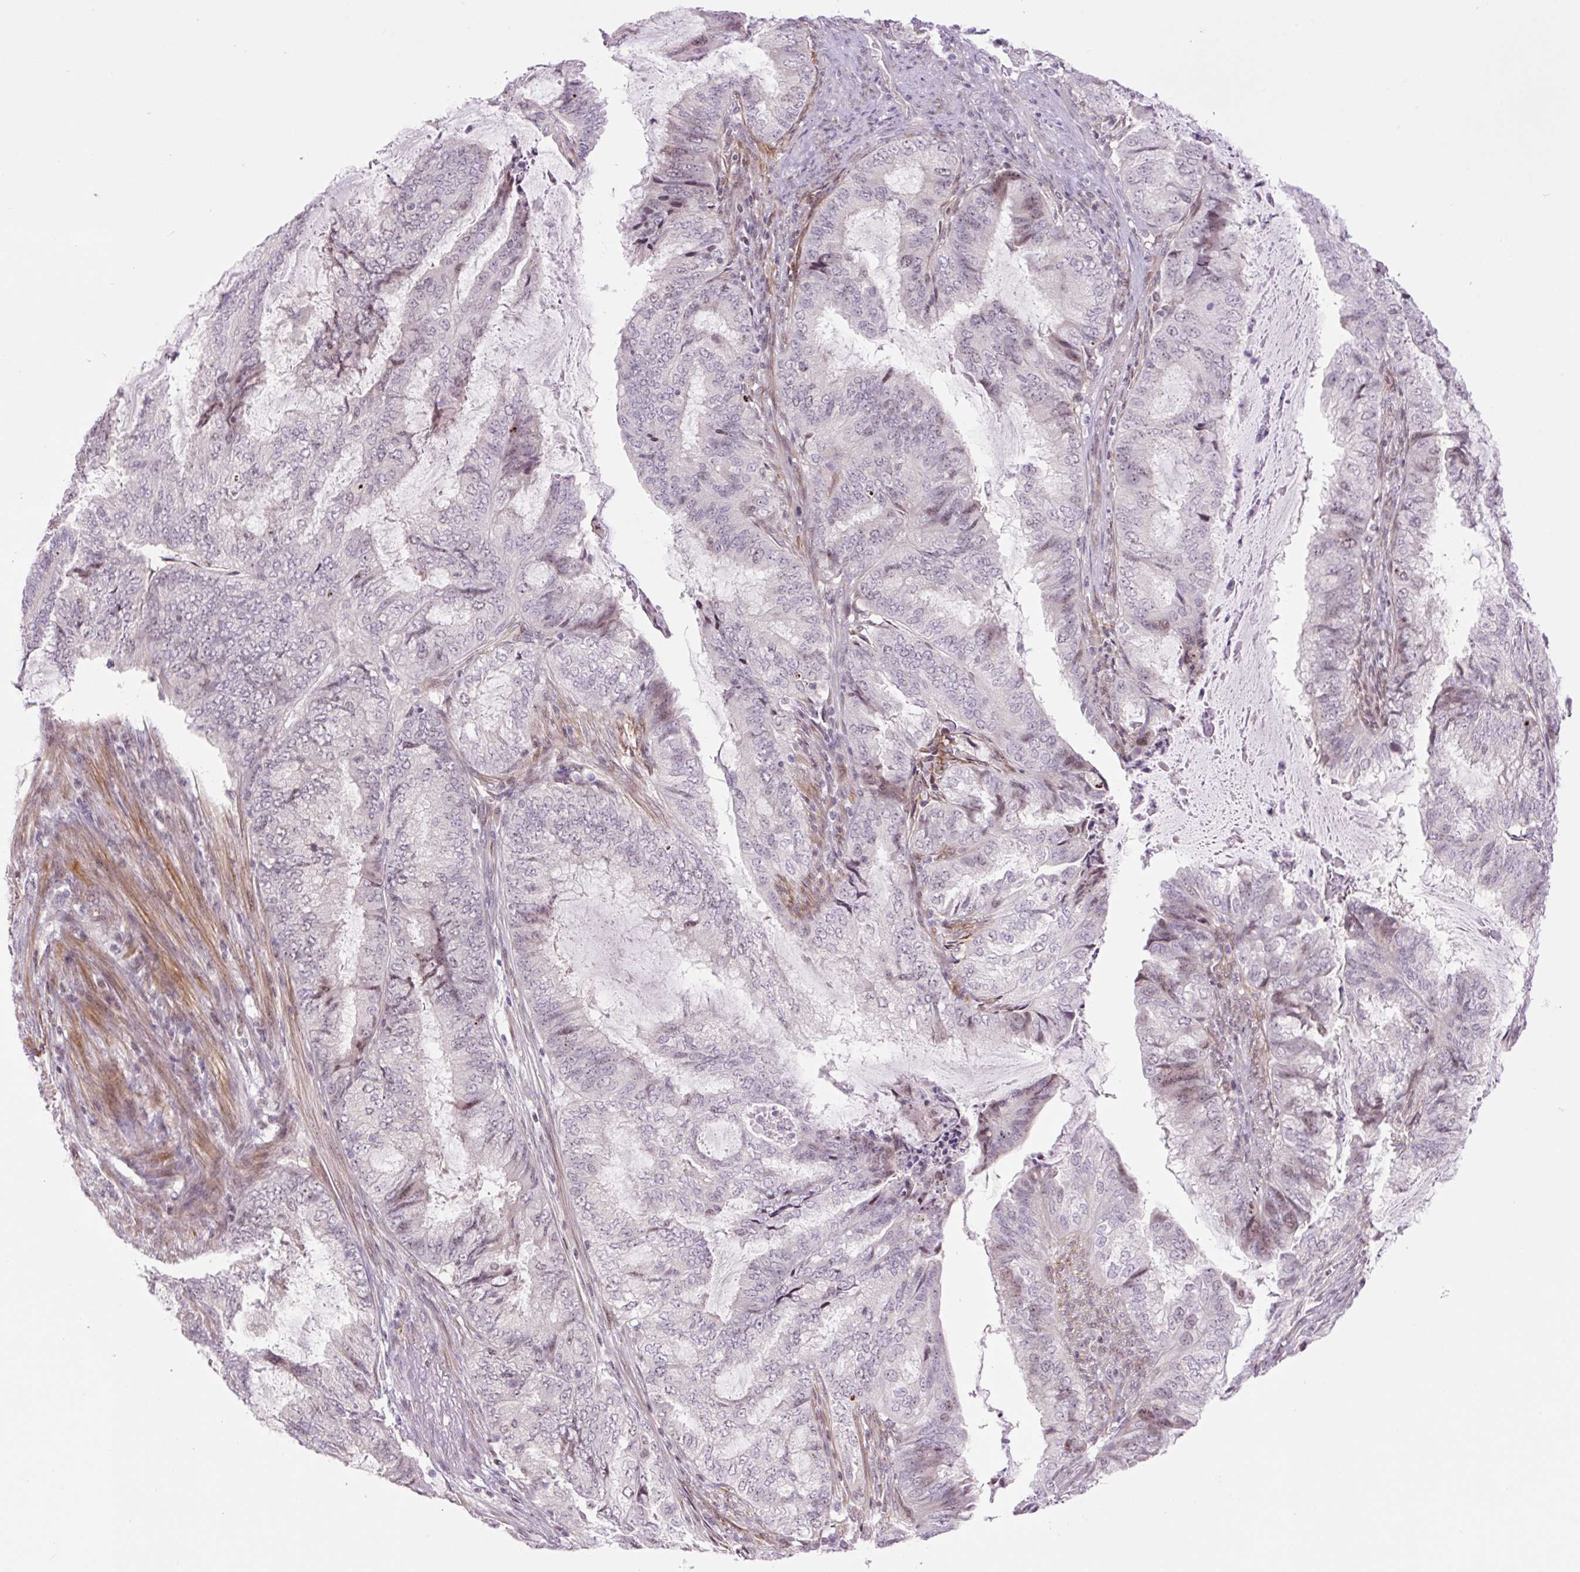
{"staining": {"intensity": "weak", "quantity": "<25%", "location": "nuclear"}, "tissue": "endometrial cancer", "cell_type": "Tumor cells", "image_type": "cancer", "snomed": [{"axis": "morphology", "description": "Adenocarcinoma, NOS"}, {"axis": "topography", "description": "Endometrium"}], "caption": "Adenocarcinoma (endometrial) stained for a protein using IHC exhibits no staining tumor cells.", "gene": "ZNF417", "patient": {"sex": "female", "age": 51}}